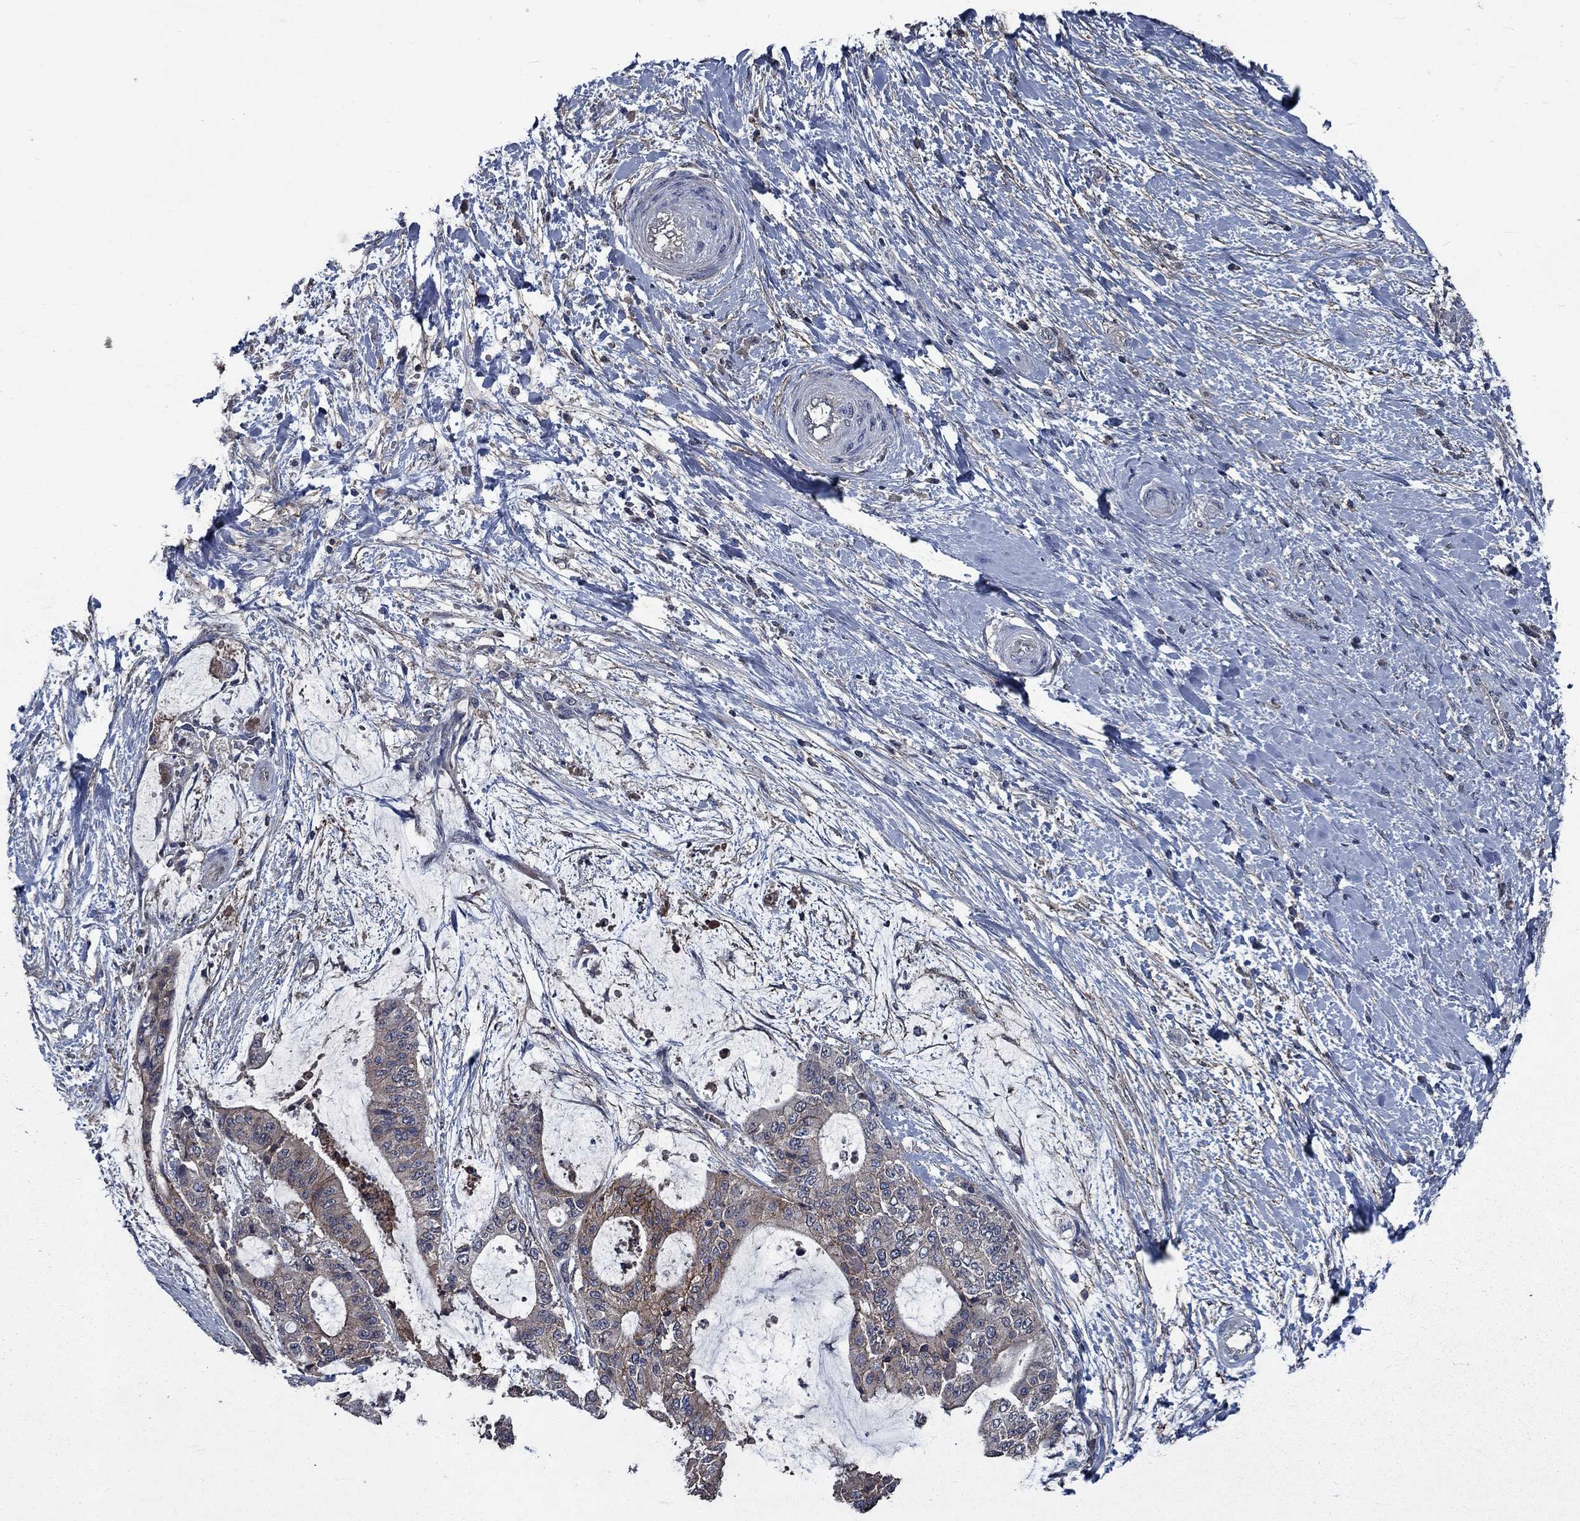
{"staining": {"intensity": "moderate", "quantity": "<25%", "location": "cytoplasmic/membranous"}, "tissue": "liver cancer", "cell_type": "Tumor cells", "image_type": "cancer", "snomed": [{"axis": "morphology", "description": "Cholangiocarcinoma"}, {"axis": "topography", "description": "Liver"}], "caption": "There is low levels of moderate cytoplasmic/membranous positivity in tumor cells of cholangiocarcinoma (liver), as demonstrated by immunohistochemical staining (brown color).", "gene": "SLC44A1", "patient": {"sex": "female", "age": 73}}